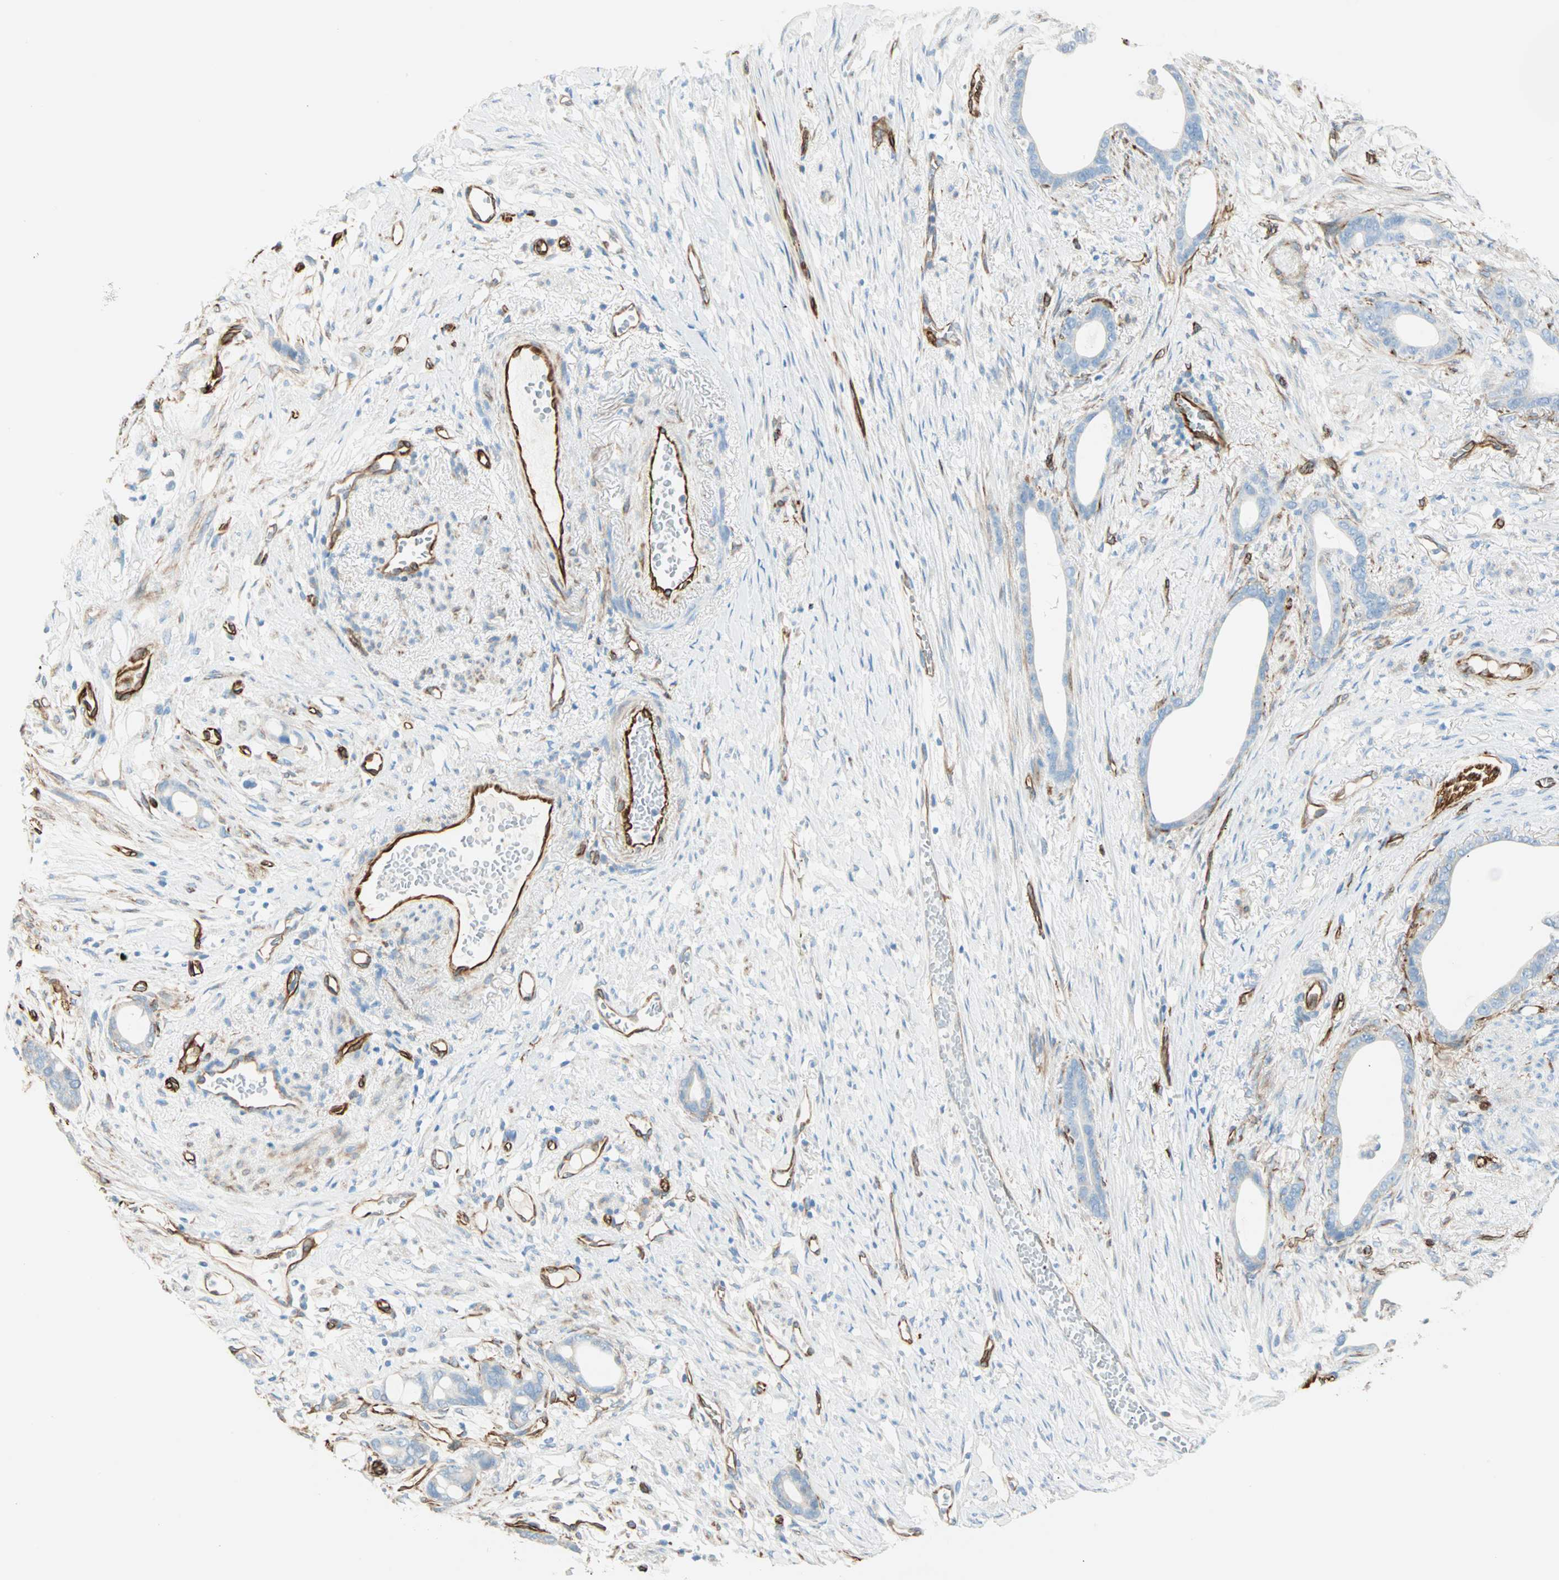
{"staining": {"intensity": "negative", "quantity": "none", "location": "none"}, "tissue": "stomach cancer", "cell_type": "Tumor cells", "image_type": "cancer", "snomed": [{"axis": "morphology", "description": "Adenocarcinoma, NOS"}, {"axis": "topography", "description": "Stomach"}], "caption": "The micrograph displays no staining of tumor cells in stomach cancer (adenocarcinoma).", "gene": "NES", "patient": {"sex": "female", "age": 75}}